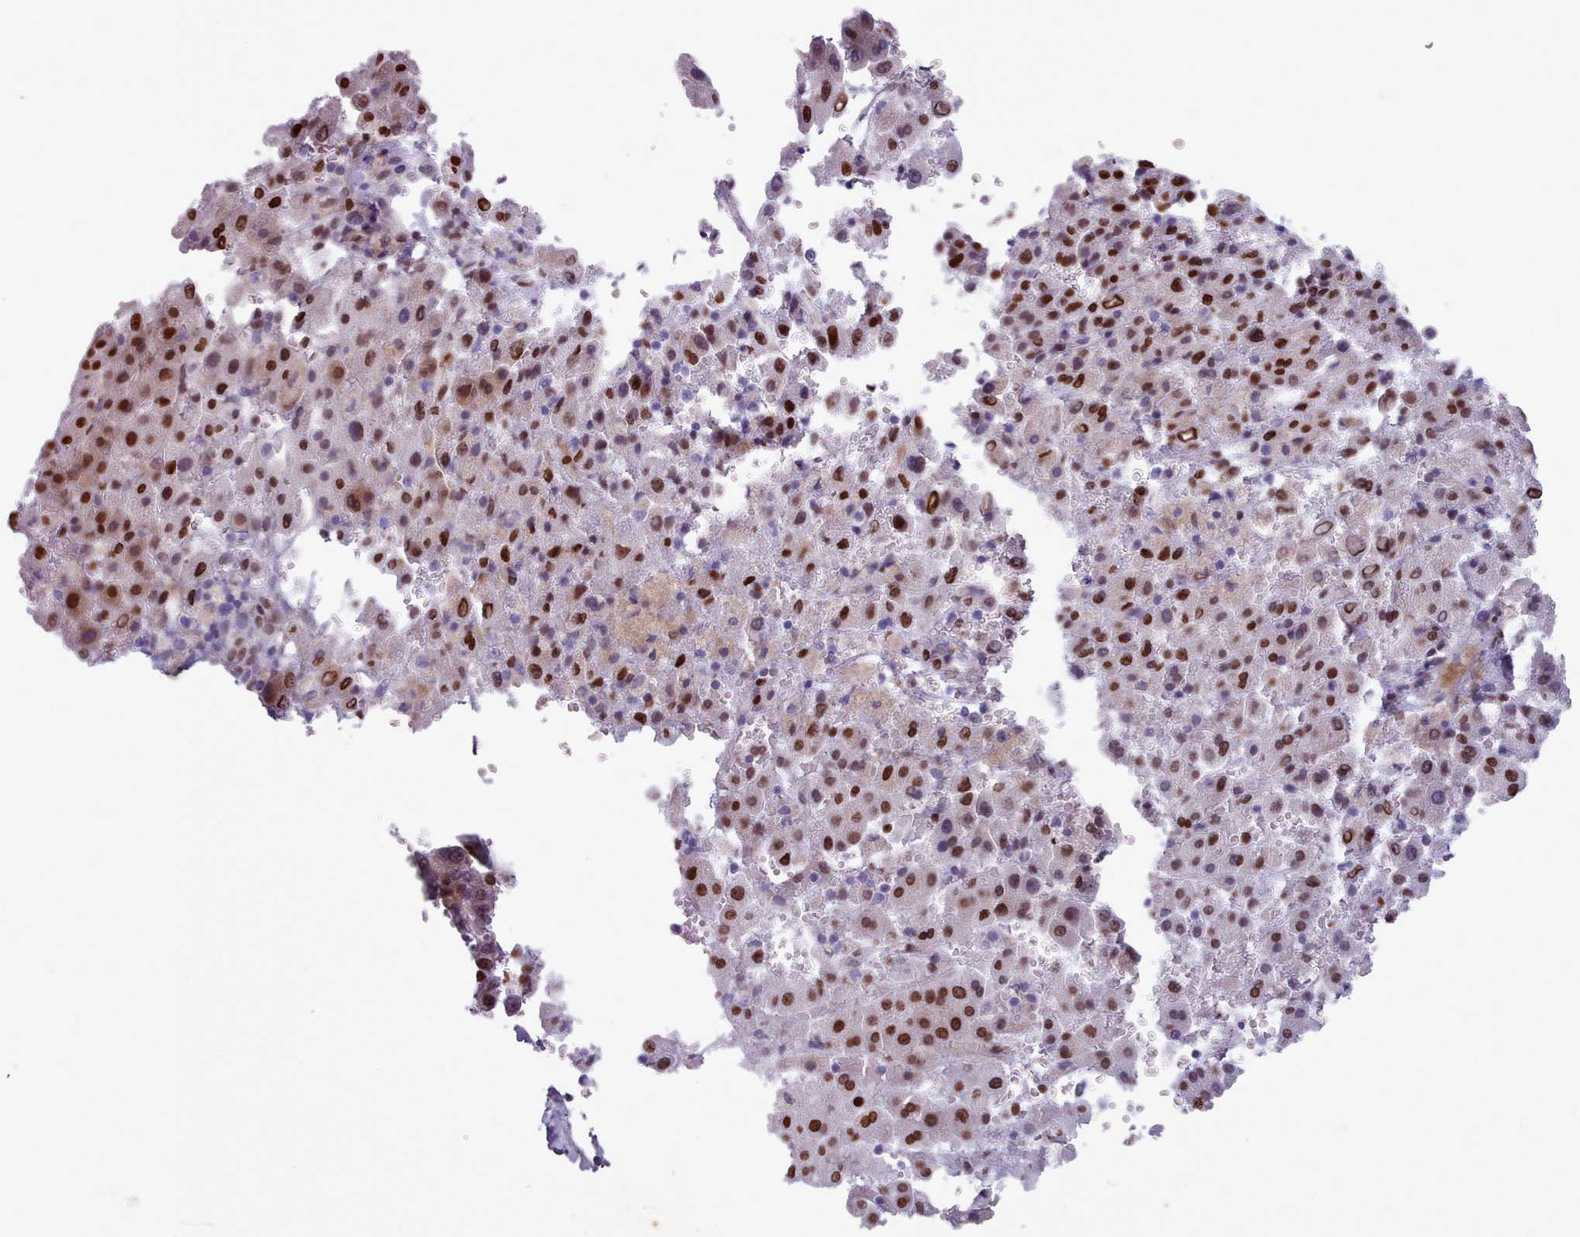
{"staining": {"intensity": "strong", "quantity": ">75%", "location": "nuclear"}, "tissue": "liver cancer", "cell_type": "Tumor cells", "image_type": "cancer", "snomed": [{"axis": "morphology", "description": "Carcinoma, Hepatocellular, NOS"}, {"axis": "topography", "description": "Liver"}], "caption": "Immunohistochemical staining of human liver hepatocellular carcinoma shows high levels of strong nuclear protein positivity in about >75% of tumor cells. The staining was performed using DAB, with brown indicating positive protein expression. Nuclei are stained blue with hematoxylin.", "gene": "KCNT2", "patient": {"sex": "female", "age": 58}}